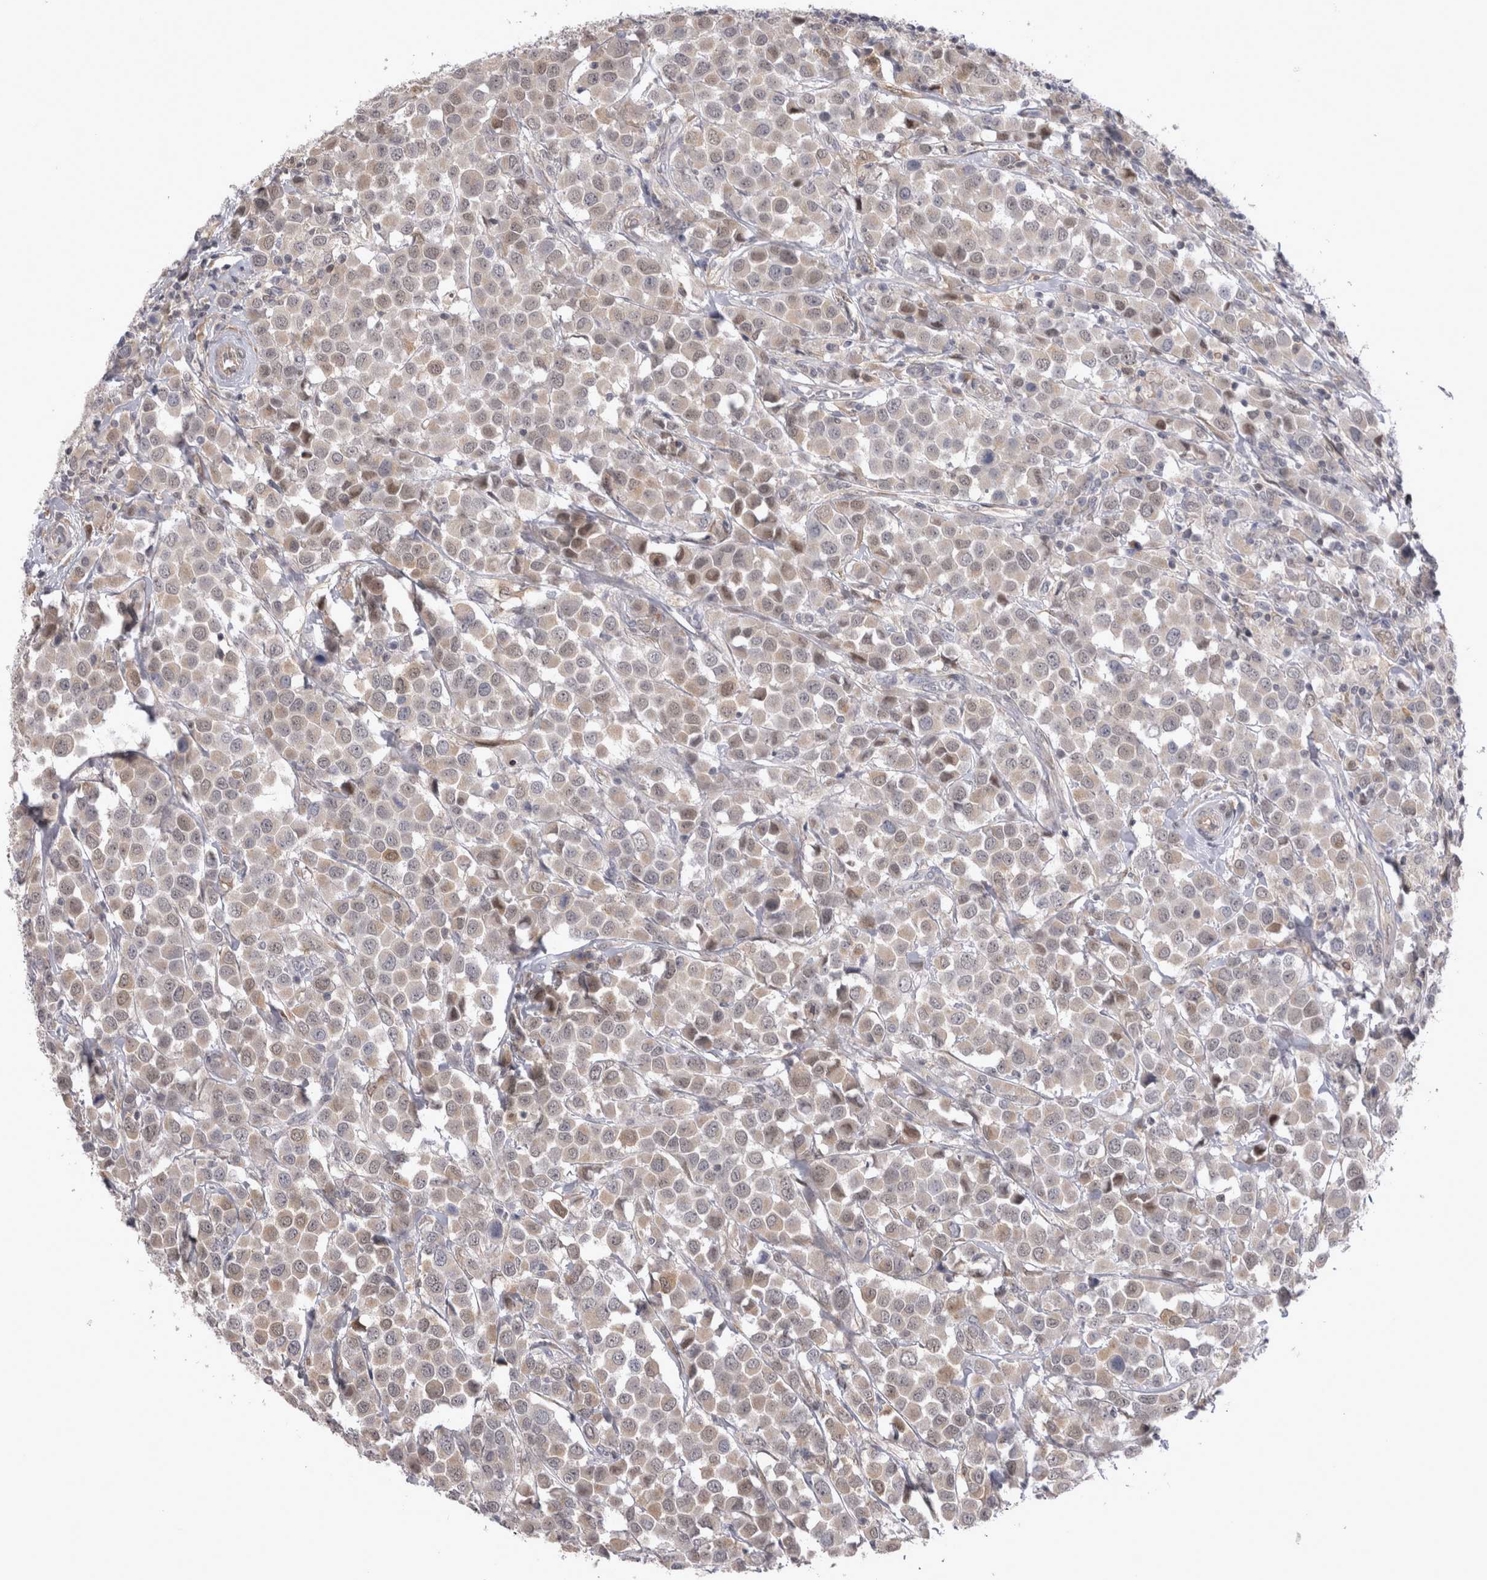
{"staining": {"intensity": "weak", "quantity": "25%-75%", "location": "nuclear"}, "tissue": "breast cancer", "cell_type": "Tumor cells", "image_type": "cancer", "snomed": [{"axis": "morphology", "description": "Duct carcinoma"}, {"axis": "topography", "description": "Breast"}], "caption": "Breast cancer stained with a brown dye reveals weak nuclear positive staining in approximately 25%-75% of tumor cells.", "gene": "CHIC2", "patient": {"sex": "female", "age": 61}}